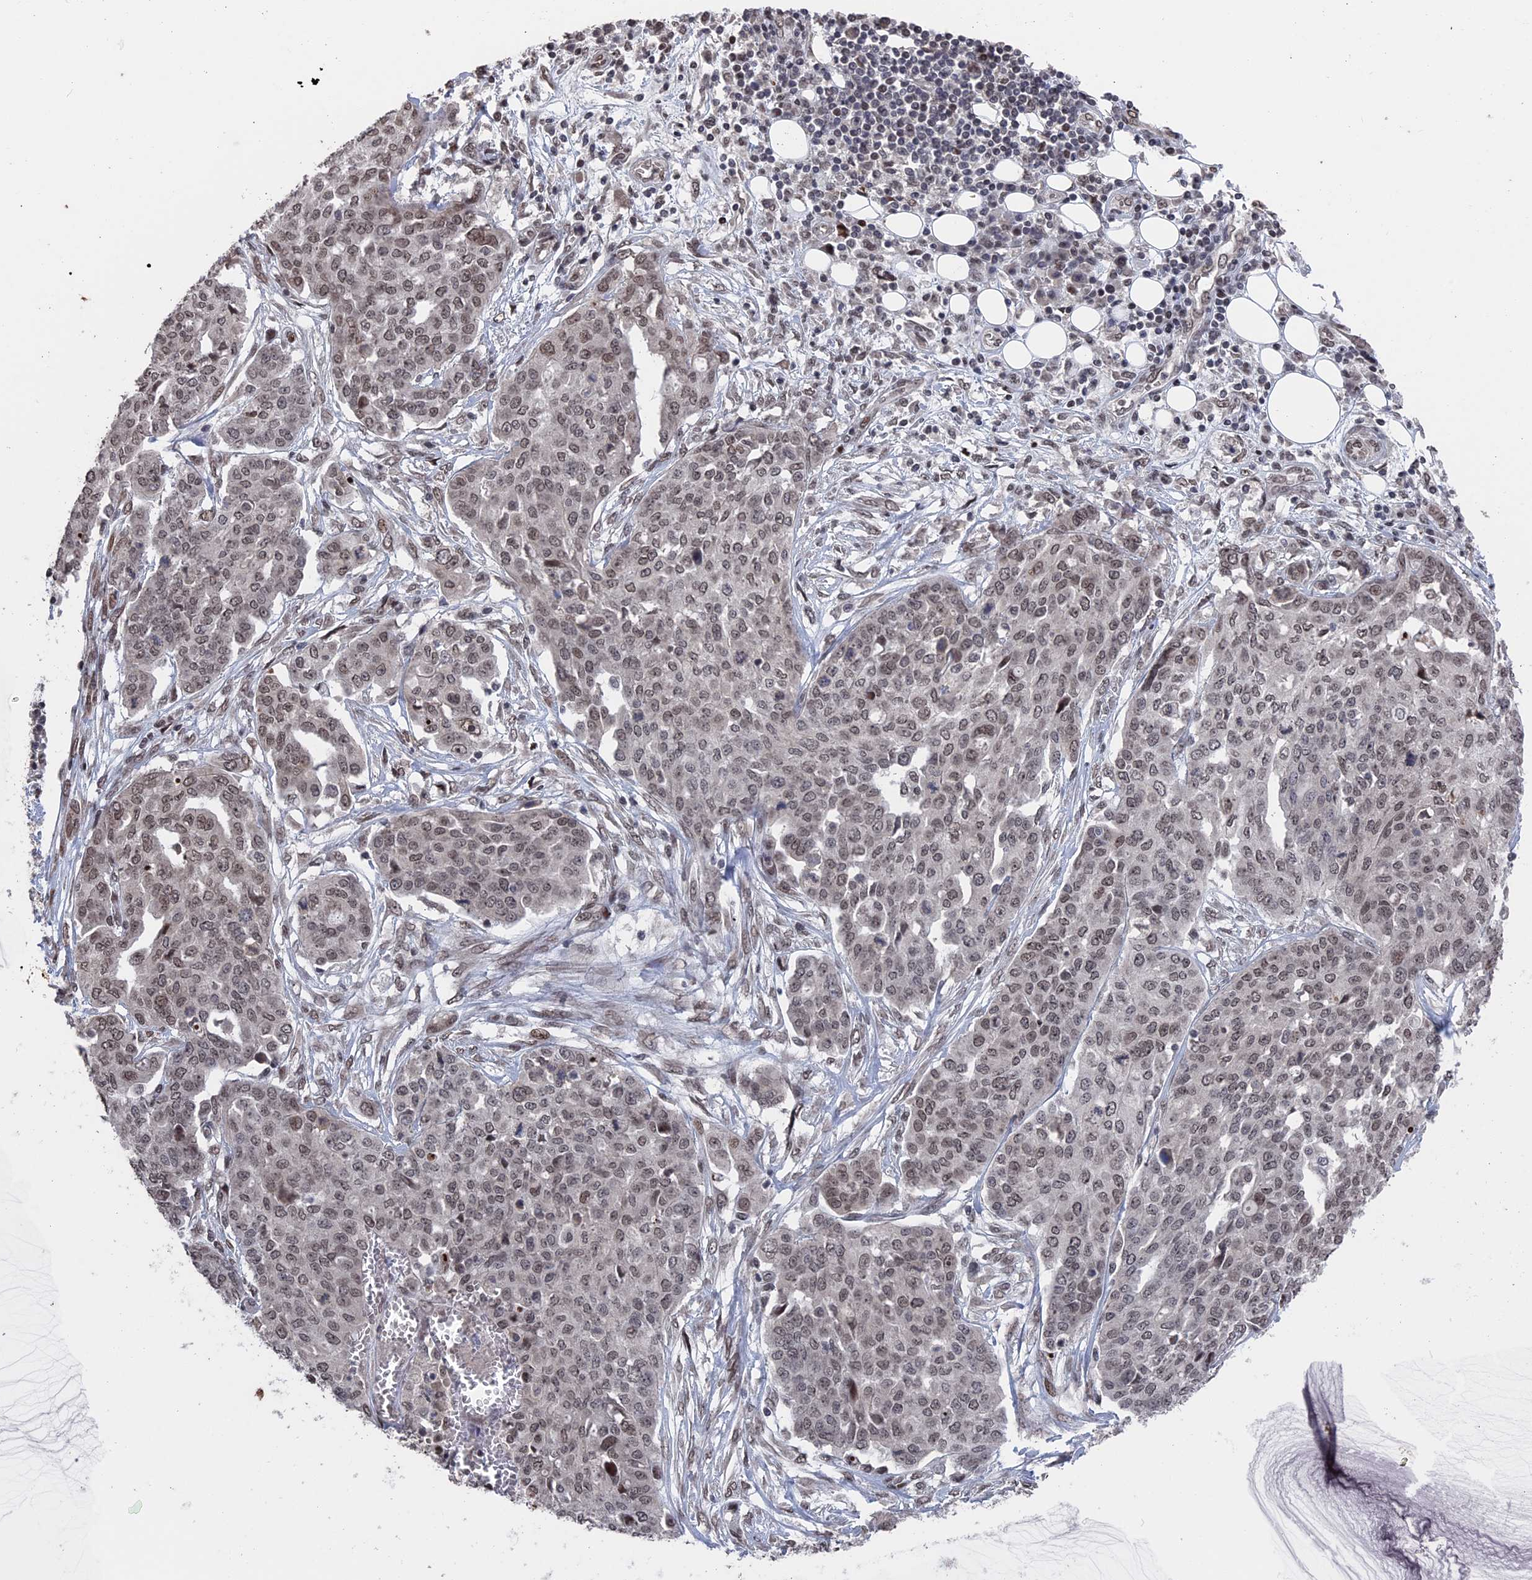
{"staining": {"intensity": "weak", "quantity": ">75%", "location": "nuclear"}, "tissue": "ovarian cancer", "cell_type": "Tumor cells", "image_type": "cancer", "snomed": [{"axis": "morphology", "description": "Cystadenocarcinoma, serous, NOS"}, {"axis": "topography", "description": "Soft tissue"}, {"axis": "topography", "description": "Ovary"}], "caption": "IHC of ovarian cancer shows low levels of weak nuclear staining in about >75% of tumor cells.", "gene": "NR2C2AP", "patient": {"sex": "female", "age": 57}}